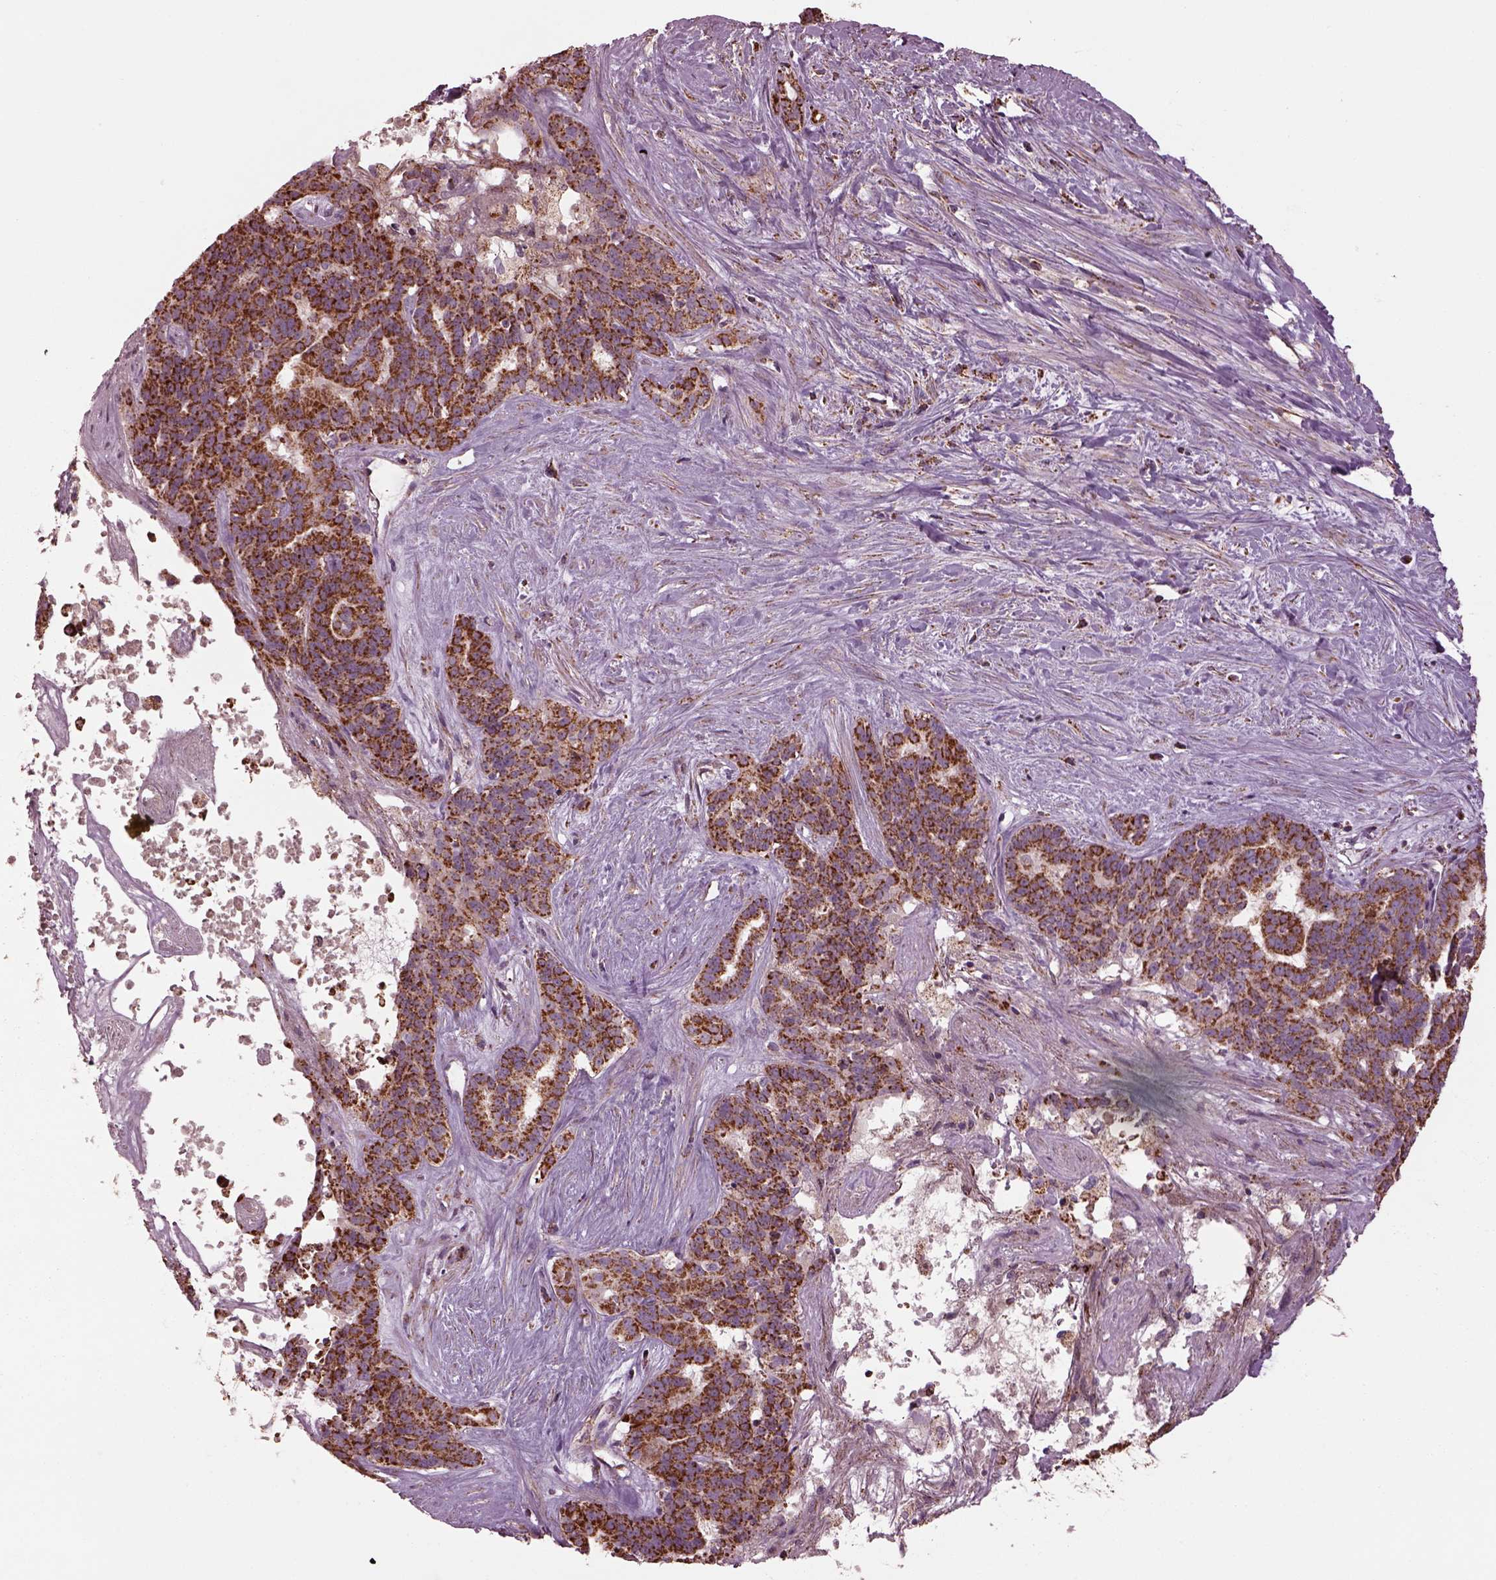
{"staining": {"intensity": "moderate", "quantity": ">75%", "location": "cytoplasmic/membranous"}, "tissue": "liver cancer", "cell_type": "Tumor cells", "image_type": "cancer", "snomed": [{"axis": "morphology", "description": "Cholangiocarcinoma"}, {"axis": "topography", "description": "Liver"}], "caption": "Cholangiocarcinoma (liver) stained with DAB (3,3'-diaminobenzidine) IHC displays medium levels of moderate cytoplasmic/membranous positivity in about >75% of tumor cells.", "gene": "TMEM254", "patient": {"sex": "female", "age": 47}}